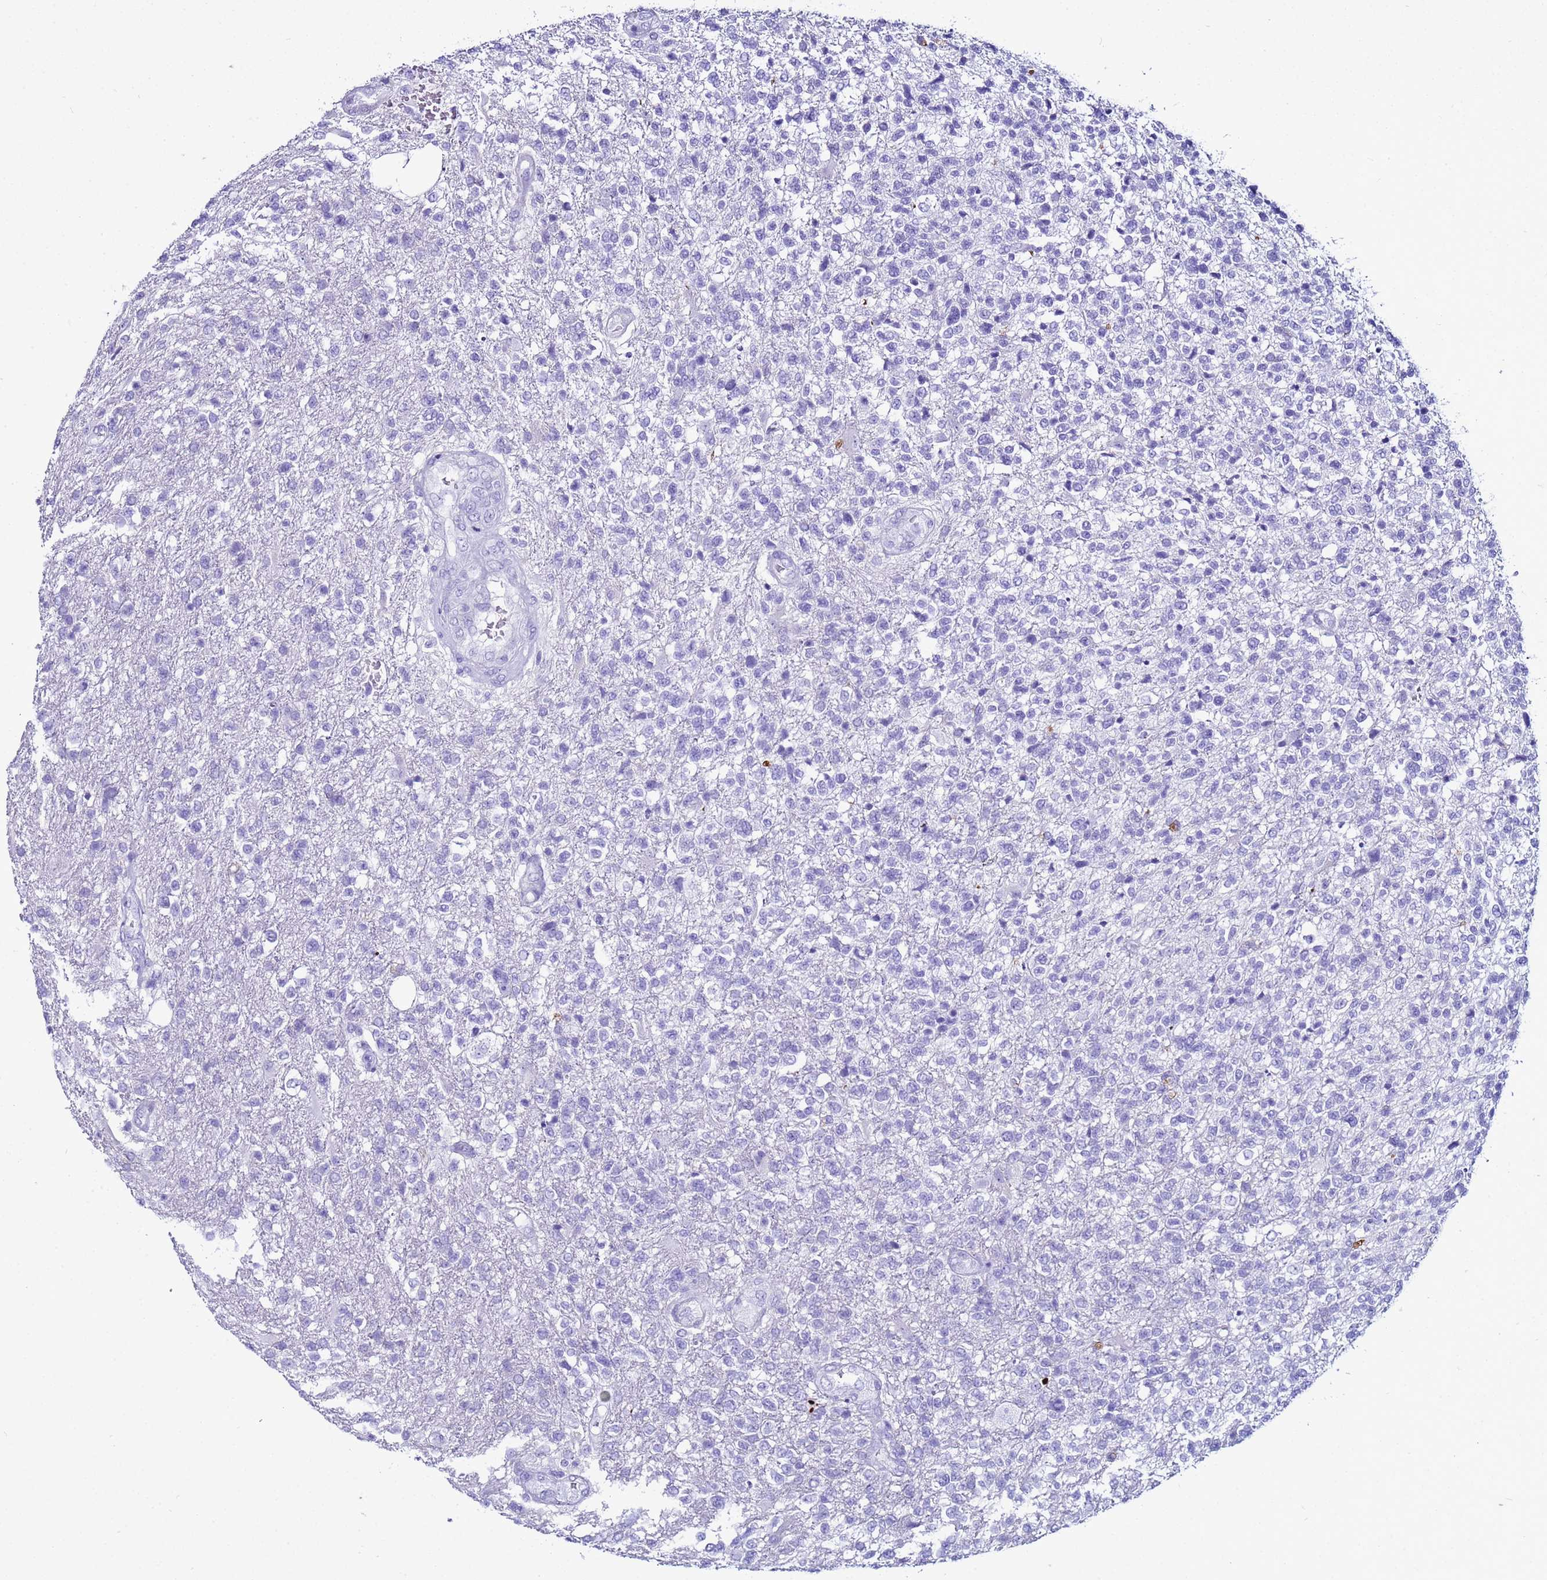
{"staining": {"intensity": "negative", "quantity": "none", "location": "none"}, "tissue": "glioma", "cell_type": "Tumor cells", "image_type": "cancer", "snomed": [{"axis": "morphology", "description": "Glioma, malignant, High grade"}, {"axis": "topography", "description": "Brain"}], "caption": "Malignant glioma (high-grade) was stained to show a protein in brown. There is no significant expression in tumor cells.", "gene": "LCMT1", "patient": {"sex": "male", "age": 56}}